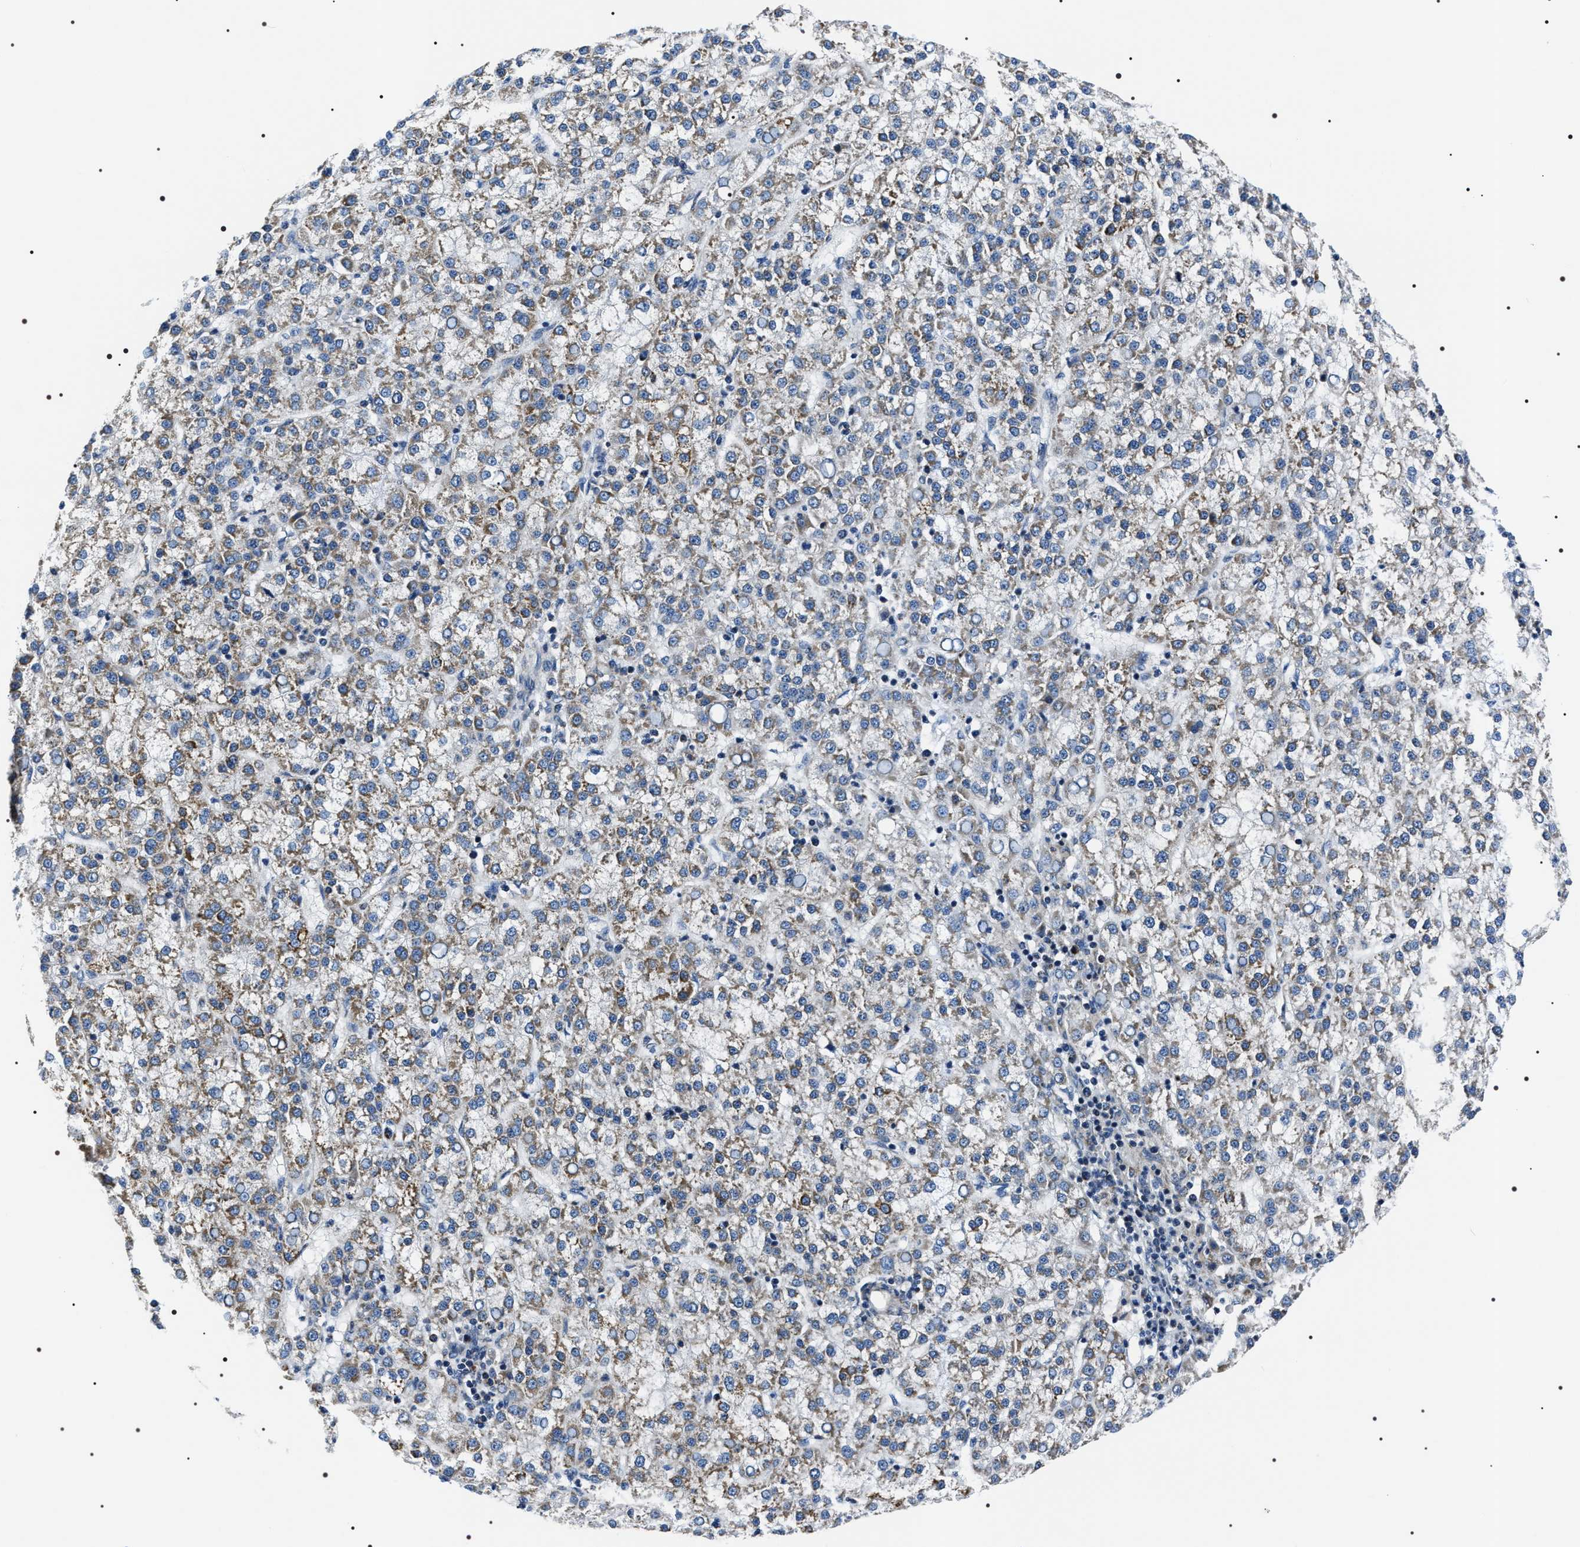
{"staining": {"intensity": "weak", "quantity": ">75%", "location": "cytoplasmic/membranous"}, "tissue": "liver cancer", "cell_type": "Tumor cells", "image_type": "cancer", "snomed": [{"axis": "morphology", "description": "Carcinoma, Hepatocellular, NOS"}, {"axis": "topography", "description": "Liver"}], "caption": "Weak cytoplasmic/membranous protein expression is seen in approximately >75% of tumor cells in liver cancer. (Stains: DAB in brown, nuclei in blue, Microscopy: brightfield microscopy at high magnification).", "gene": "NTMT1", "patient": {"sex": "female", "age": 58}}